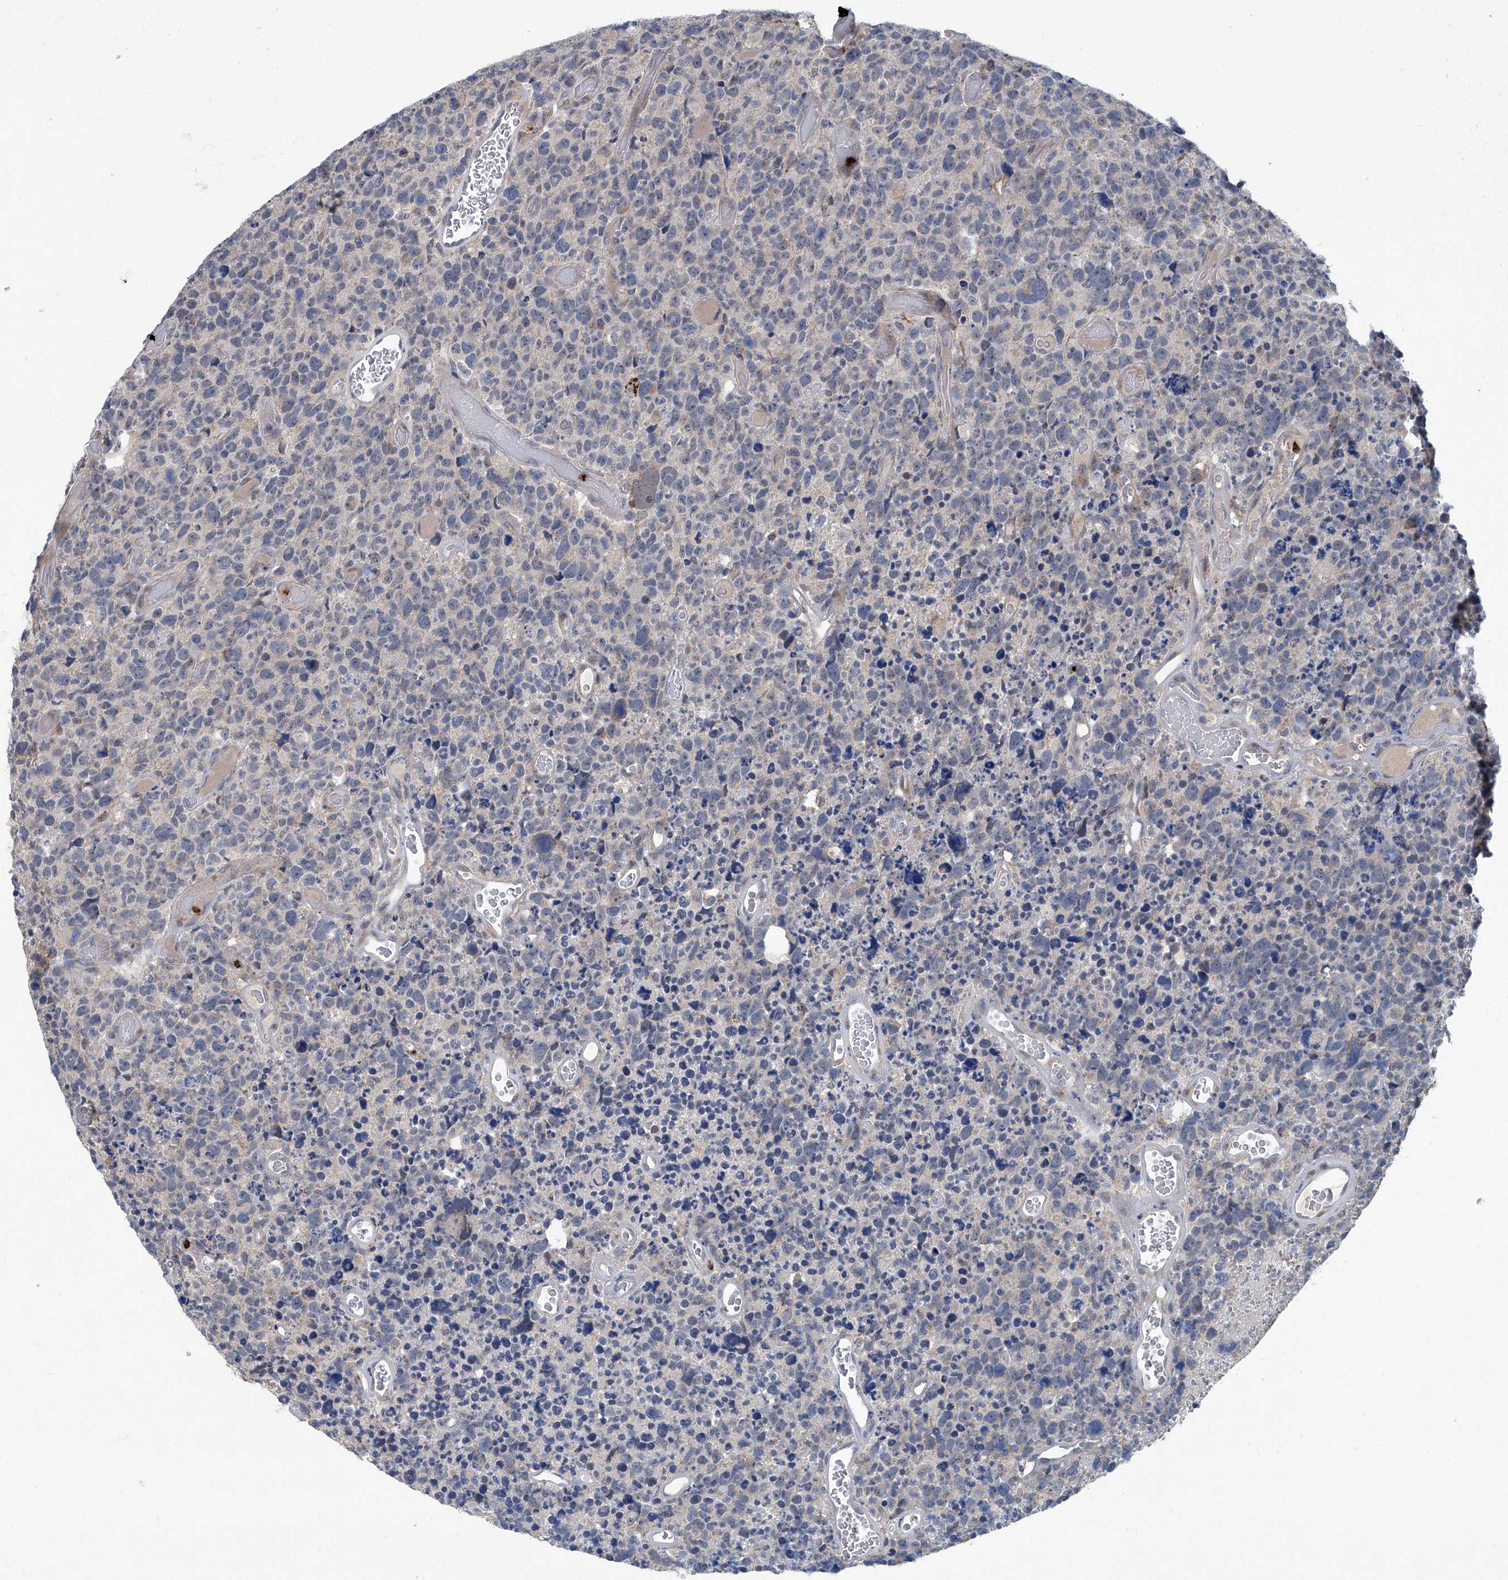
{"staining": {"intensity": "negative", "quantity": "none", "location": "none"}, "tissue": "glioma", "cell_type": "Tumor cells", "image_type": "cancer", "snomed": [{"axis": "morphology", "description": "Glioma, malignant, High grade"}, {"axis": "topography", "description": "Brain"}], "caption": "This image is of high-grade glioma (malignant) stained with immunohistochemistry (IHC) to label a protein in brown with the nuclei are counter-stained blue. There is no staining in tumor cells.", "gene": "AKNAD1", "patient": {"sex": "male", "age": 69}}